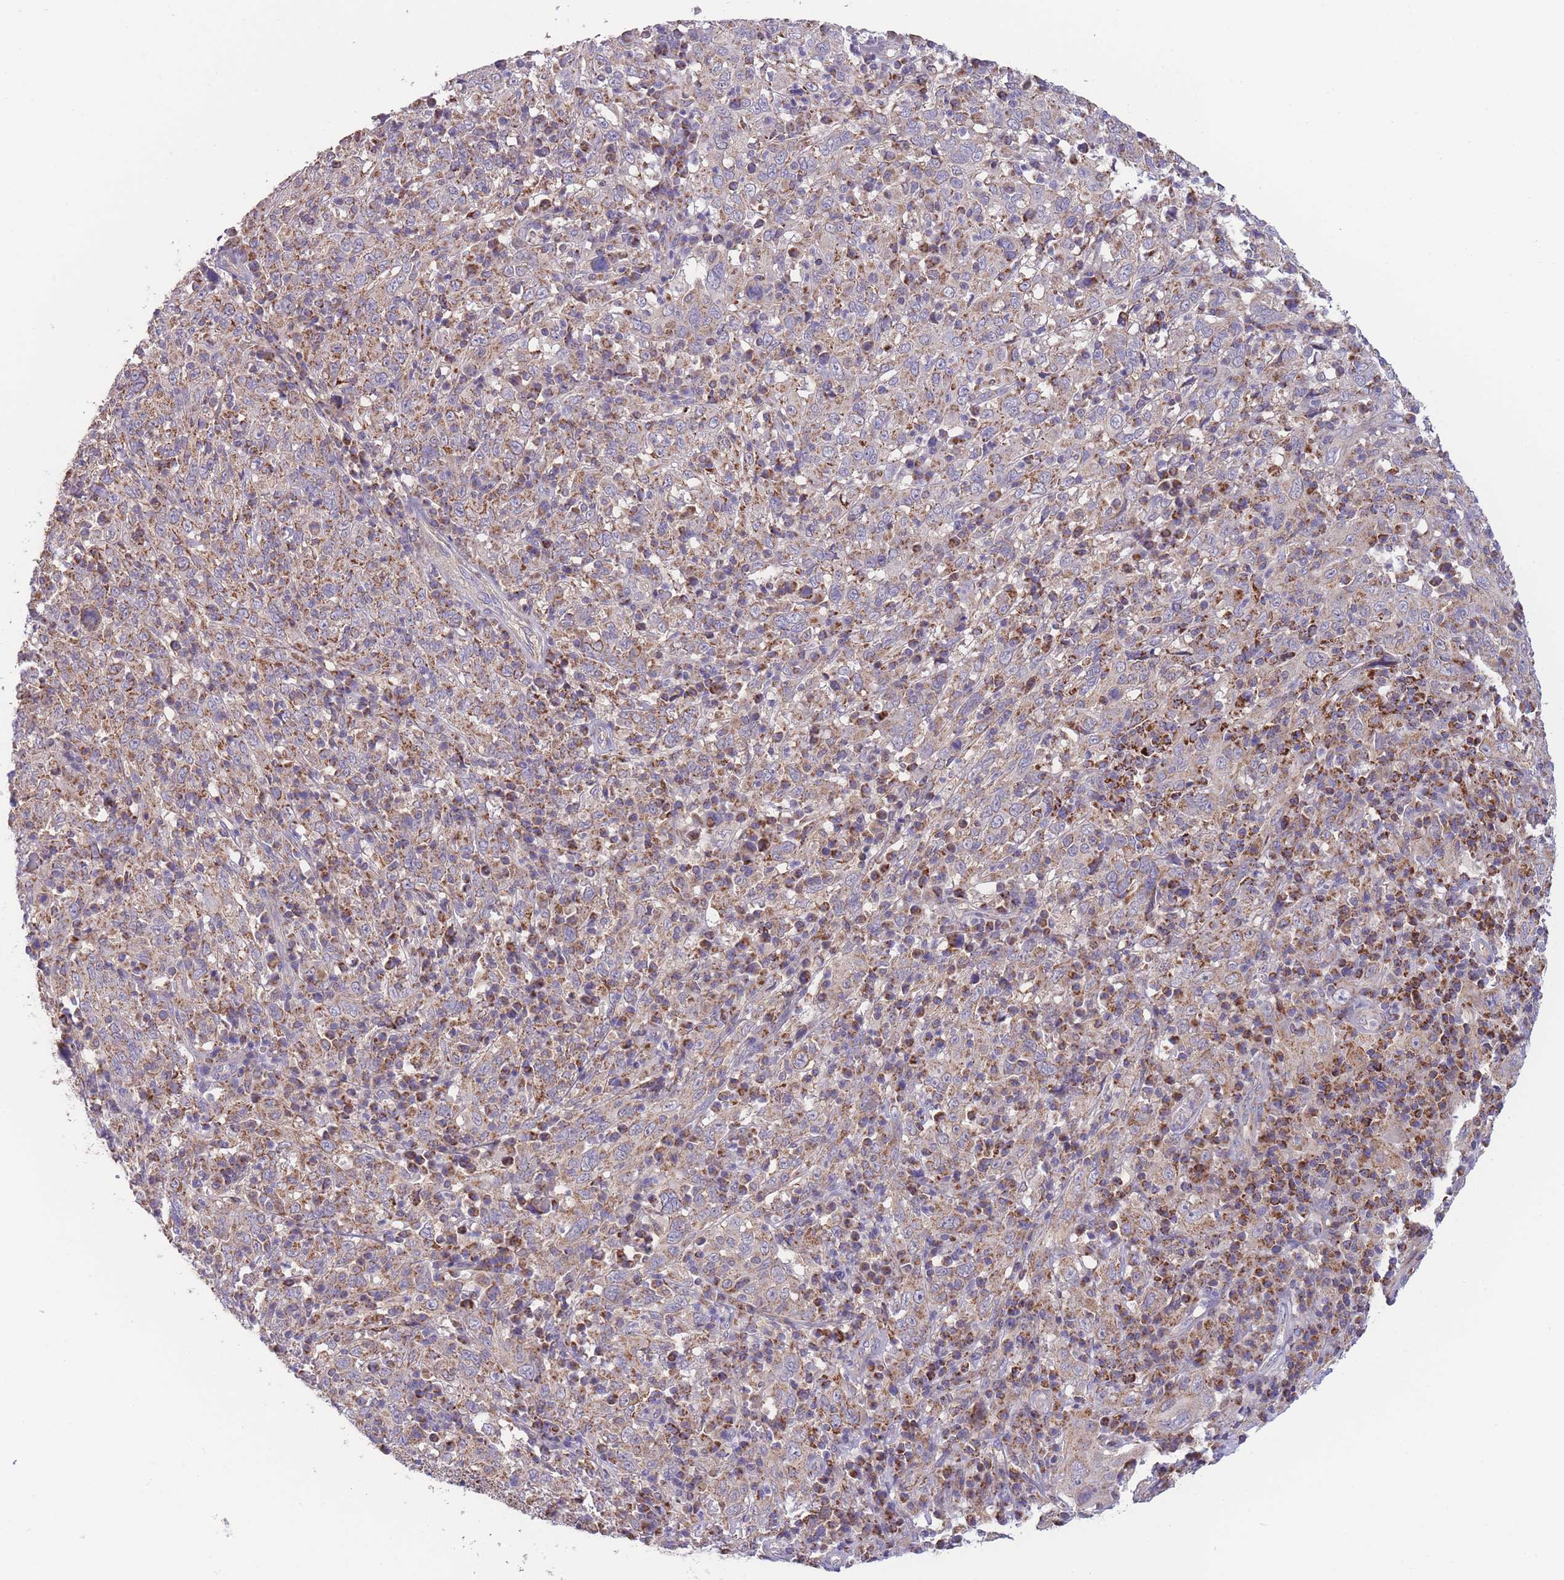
{"staining": {"intensity": "moderate", "quantity": "25%-75%", "location": "cytoplasmic/membranous"}, "tissue": "cervical cancer", "cell_type": "Tumor cells", "image_type": "cancer", "snomed": [{"axis": "morphology", "description": "Squamous cell carcinoma, NOS"}, {"axis": "topography", "description": "Cervix"}], "caption": "Cervical squamous cell carcinoma was stained to show a protein in brown. There is medium levels of moderate cytoplasmic/membranous expression in about 25%-75% of tumor cells.", "gene": "SLC25A42", "patient": {"sex": "female", "age": 46}}